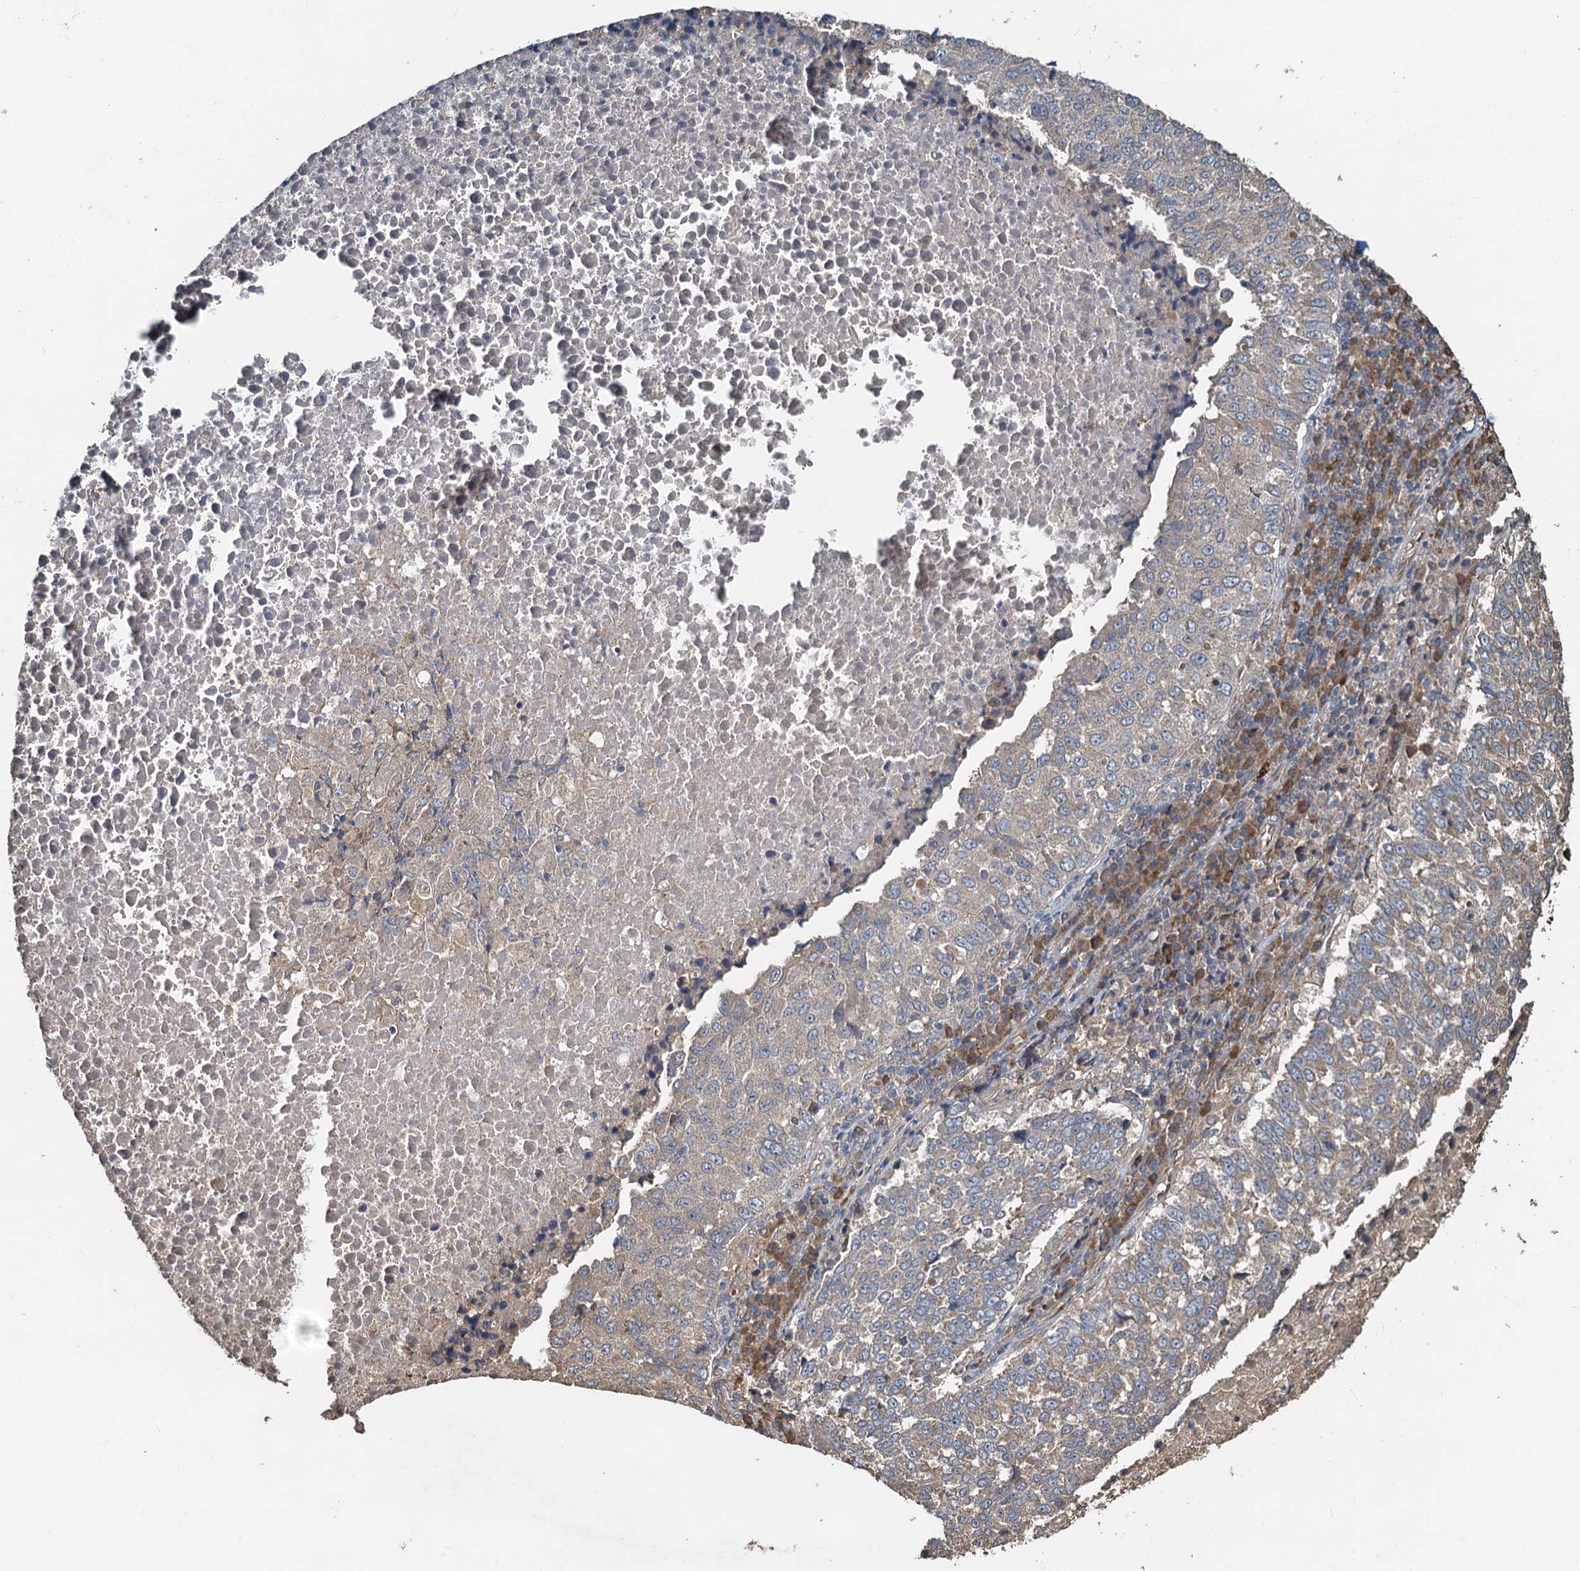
{"staining": {"intensity": "weak", "quantity": "25%-75%", "location": "cytoplasmic/membranous"}, "tissue": "lung cancer", "cell_type": "Tumor cells", "image_type": "cancer", "snomed": [{"axis": "morphology", "description": "Squamous cell carcinoma, NOS"}, {"axis": "topography", "description": "Lung"}], "caption": "Immunohistochemical staining of human lung cancer (squamous cell carcinoma) displays low levels of weak cytoplasmic/membranous protein expression in approximately 25%-75% of tumor cells.", "gene": "HYI", "patient": {"sex": "male", "age": 73}}